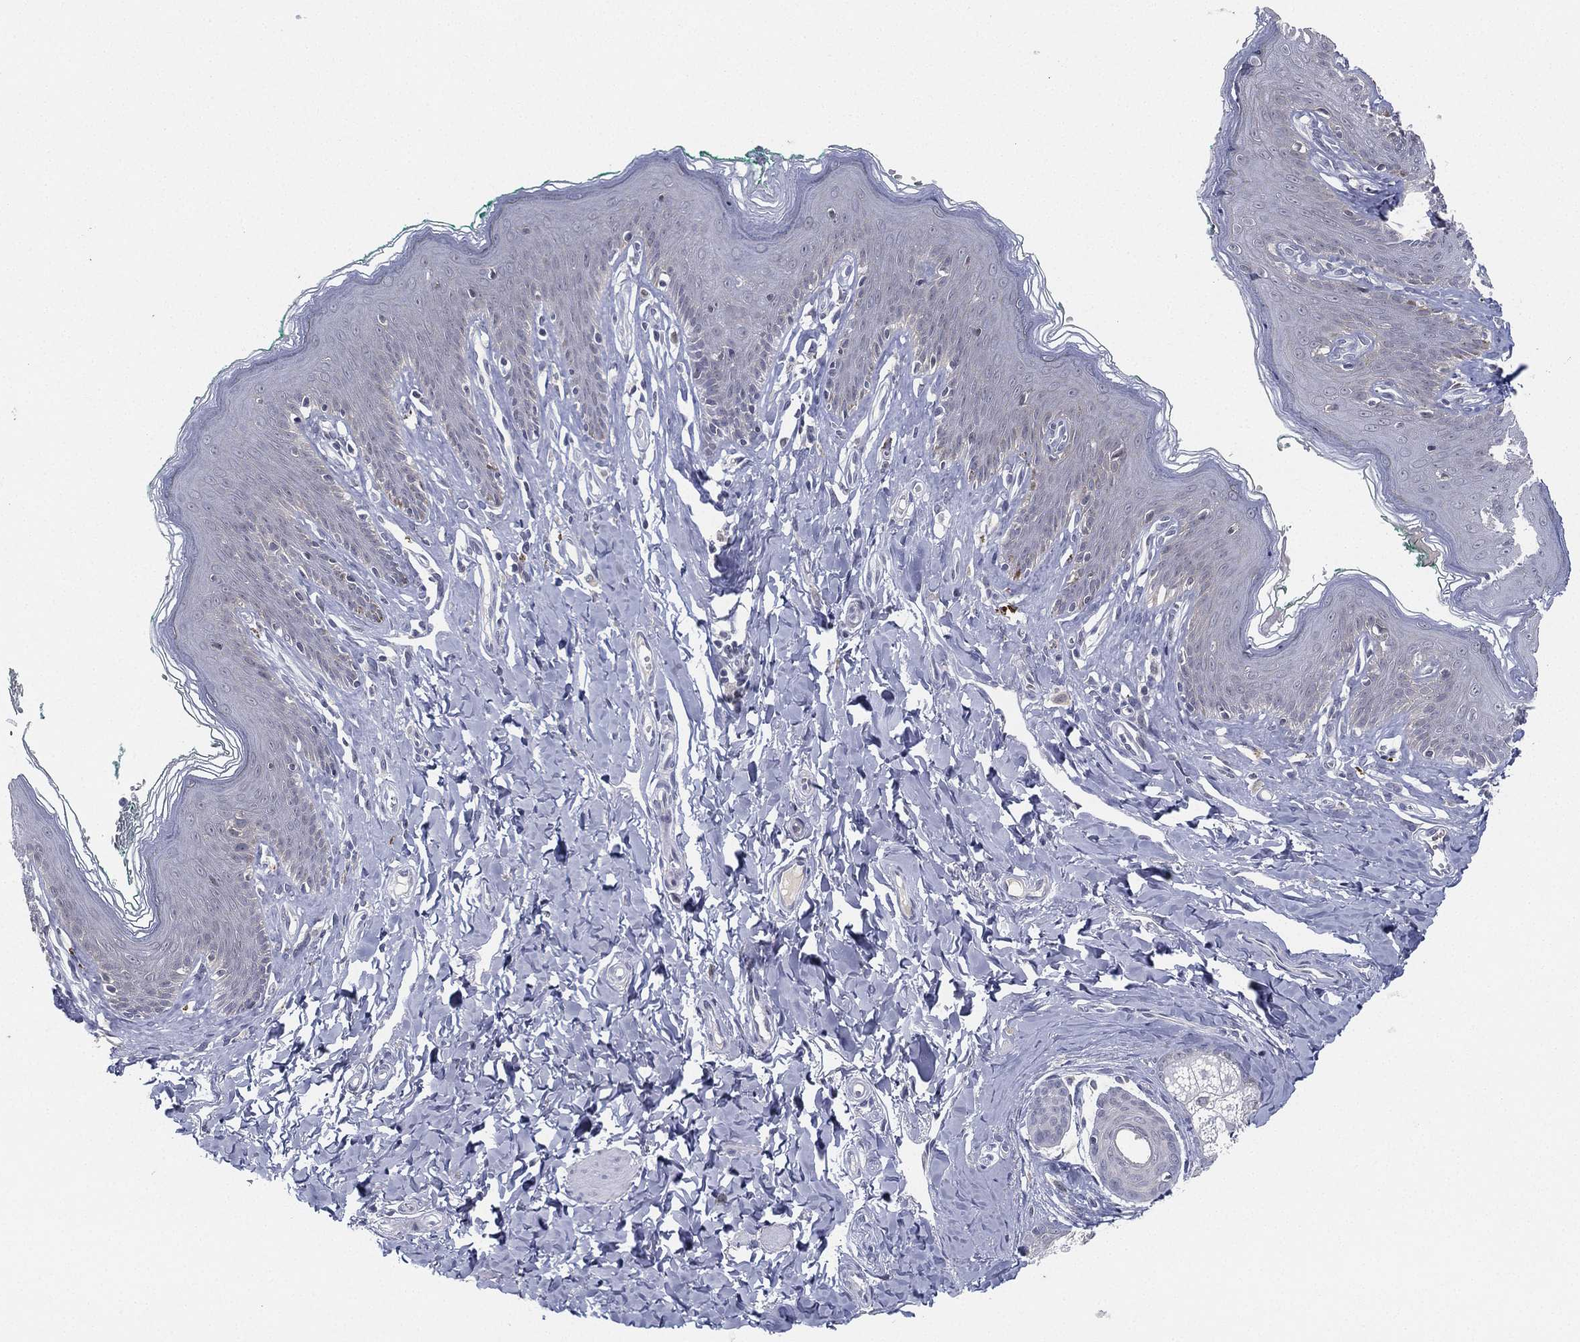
{"staining": {"intensity": "moderate", "quantity": "25%-75%", "location": "cytoplasmic/membranous"}, "tissue": "skin", "cell_type": "Epidermal cells", "image_type": "normal", "snomed": [{"axis": "morphology", "description": "Normal tissue, NOS"}, {"axis": "topography", "description": "Vulva"}], "caption": "Protein expression analysis of normal human skin reveals moderate cytoplasmic/membranous staining in approximately 25%-75% of epidermal cells.", "gene": "MS4A8", "patient": {"sex": "female", "age": 66}}